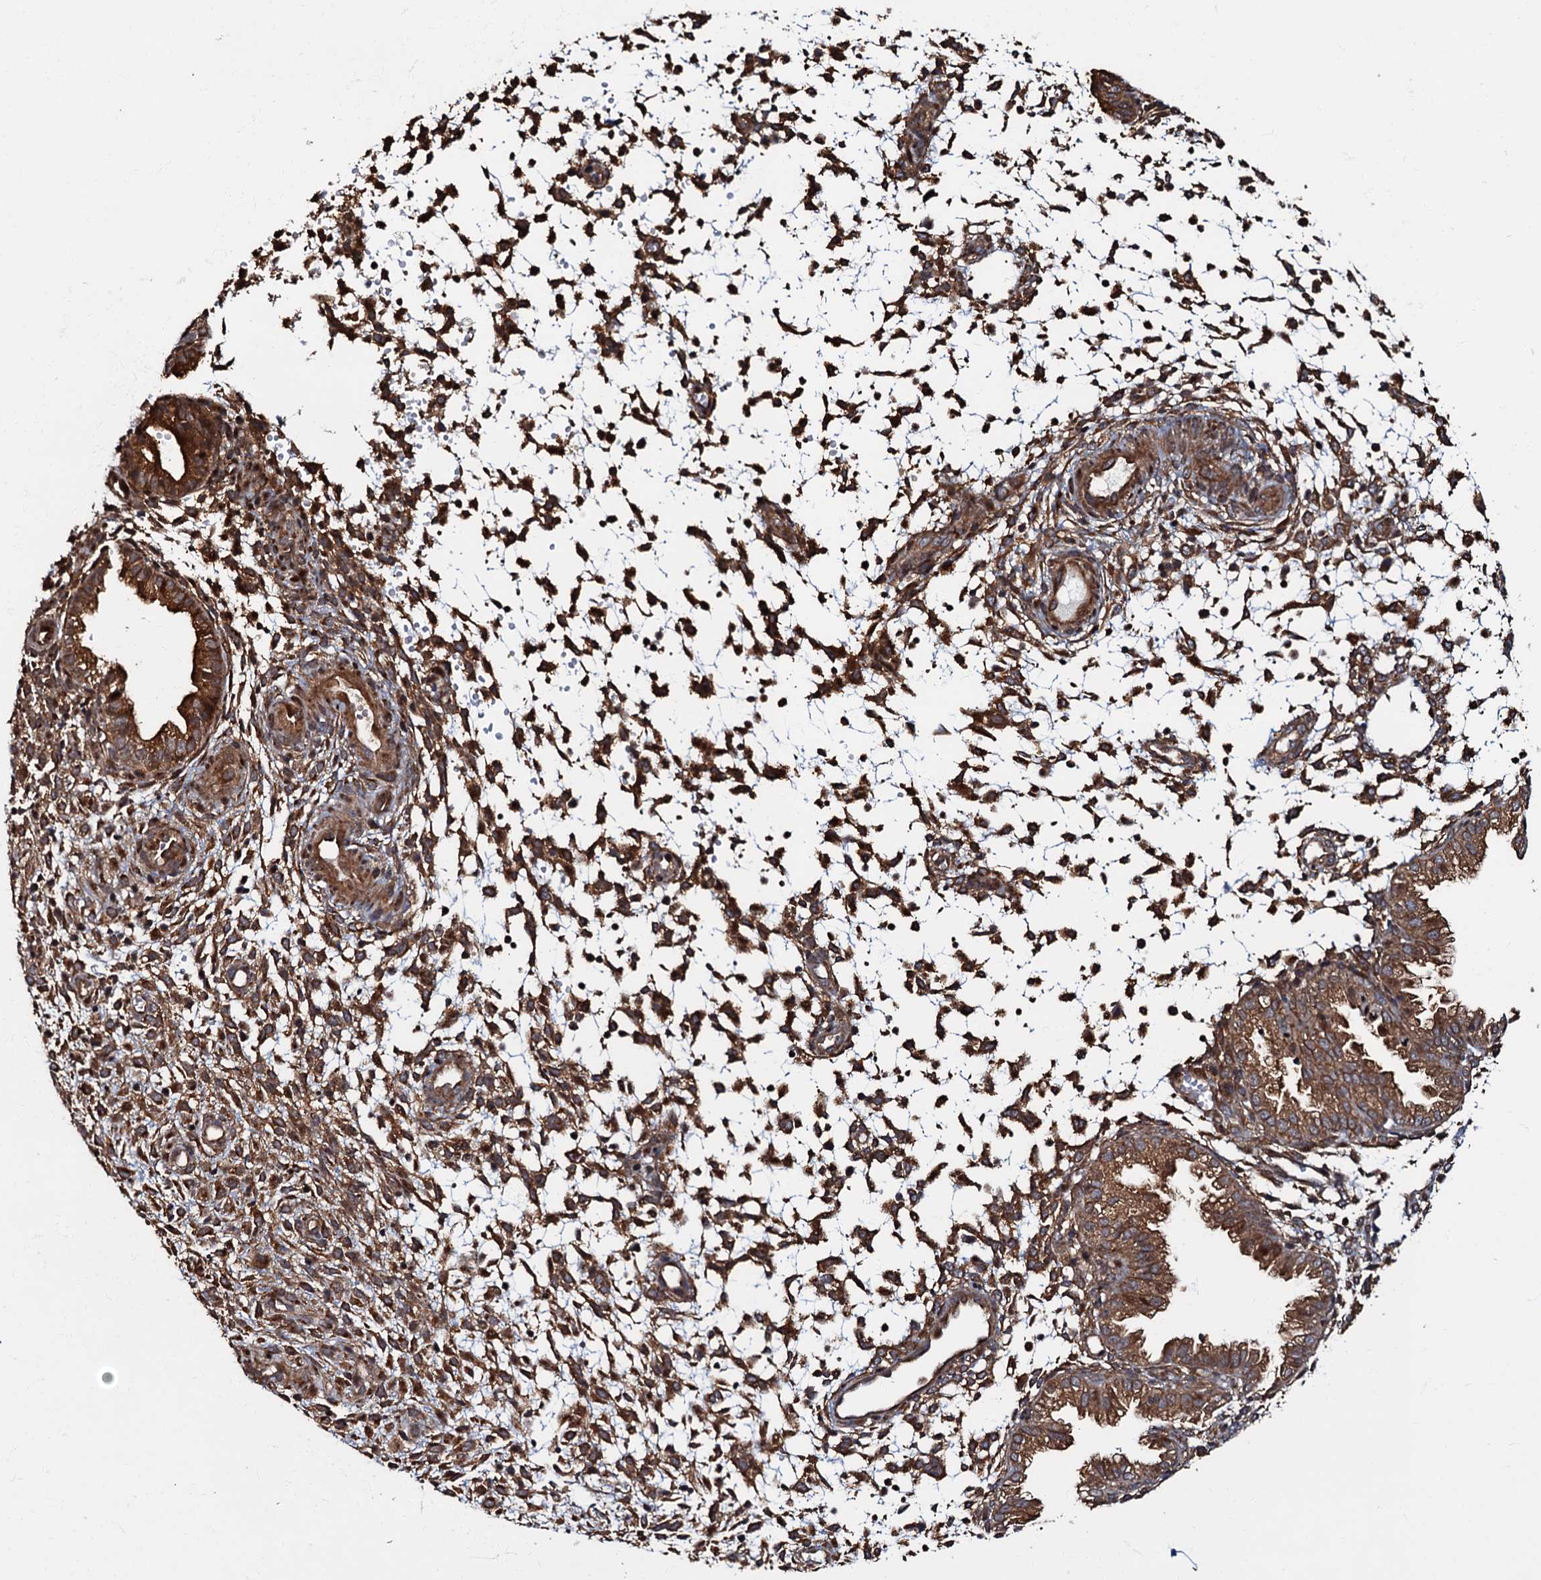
{"staining": {"intensity": "strong", "quantity": "25%-75%", "location": "cytoplasmic/membranous"}, "tissue": "endometrium", "cell_type": "Cells in endometrial stroma", "image_type": "normal", "snomed": [{"axis": "morphology", "description": "Normal tissue, NOS"}, {"axis": "topography", "description": "Endometrium"}], "caption": "Cells in endometrial stroma reveal strong cytoplasmic/membranous positivity in approximately 25%-75% of cells in benign endometrium.", "gene": "OSBP", "patient": {"sex": "female", "age": 33}}